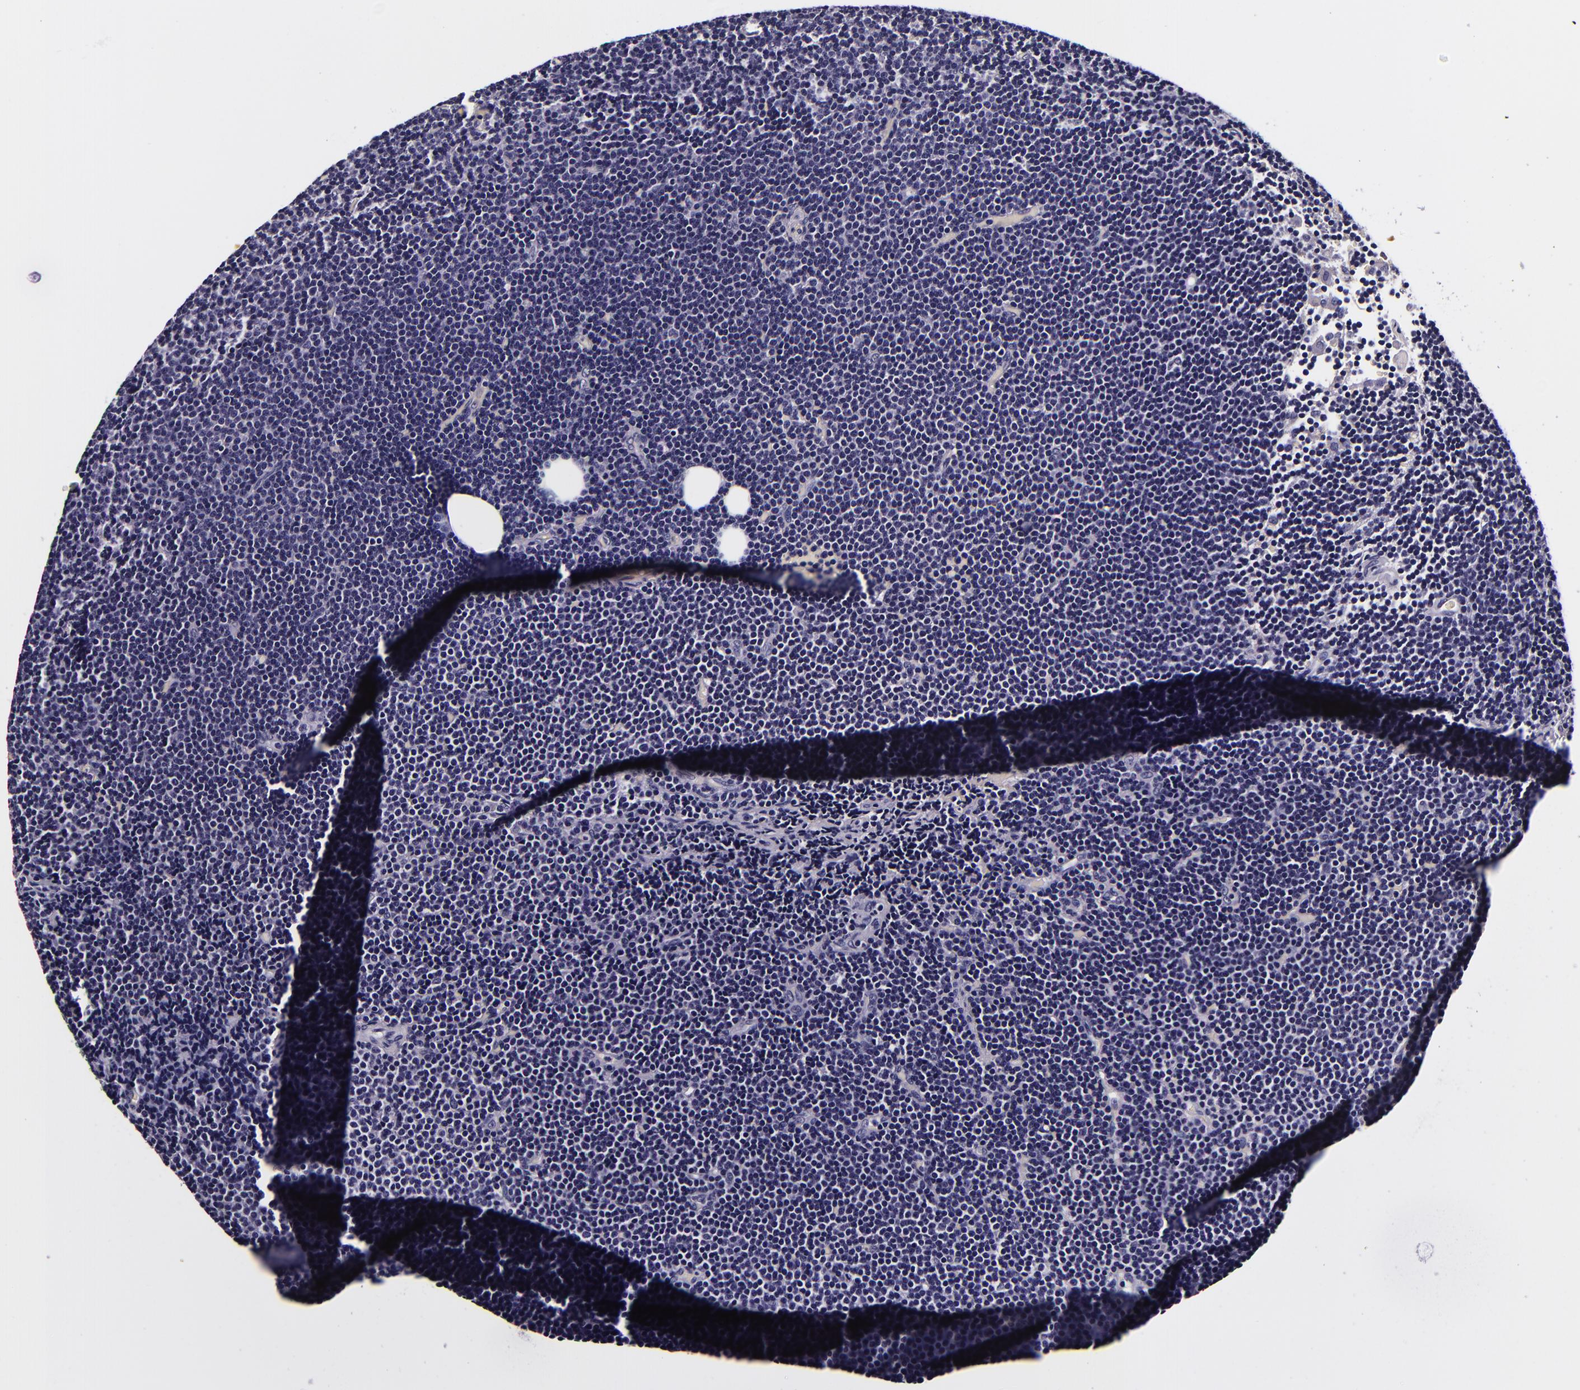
{"staining": {"intensity": "negative", "quantity": "none", "location": "none"}, "tissue": "lymphoma", "cell_type": "Tumor cells", "image_type": "cancer", "snomed": [{"axis": "morphology", "description": "Malignant lymphoma, non-Hodgkin's type, Low grade"}, {"axis": "topography", "description": "Lymph node"}], "caption": "Human low-grade malignant lymphoma, non-Hodgkin's type stained for a protein using immunohistochemistry demonstrates no expression in tumor cells.", "gene": "FBN1", "patient": {"sex": "female", "age": 73}}